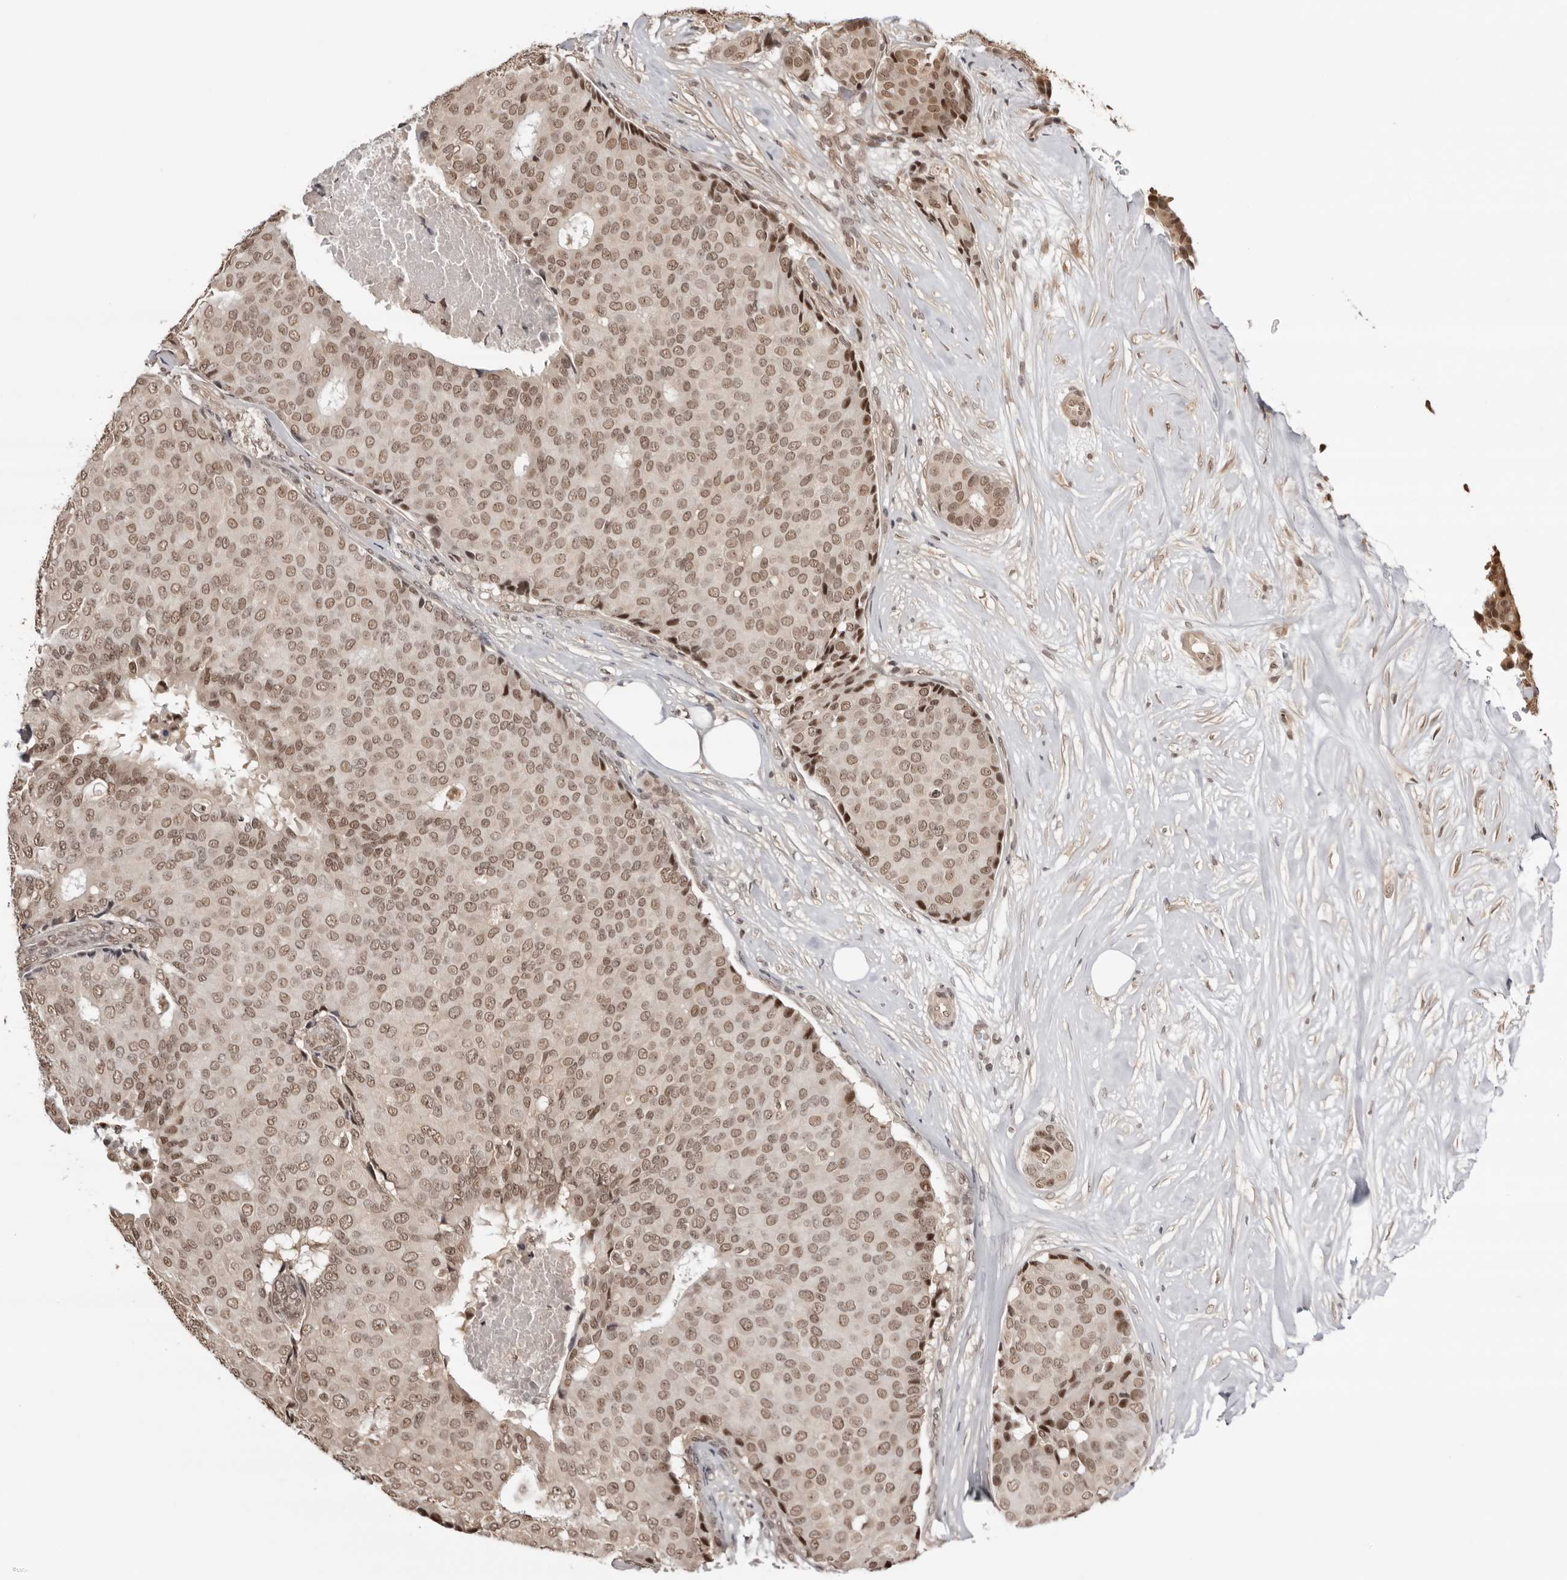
{"staining": {"intensity": "moderate", "quantity": ">75%", "location": "nuclear"}, "tissue": "breast cancer", "cell_type": "Tumor cells", "image_type": "cancer", "snomed": [{"axis": "morphology", "description": "Duct carcinoma"}, {"axis": "topography", "description": "Breast"}], "caption": "About >75% of tumor cells in breast cancer display moderate nuclear protein staining as visualized by brown immunohistochemical staining.", "gene": "SDE2", "patient": {"sex": "female", "age": 75}}